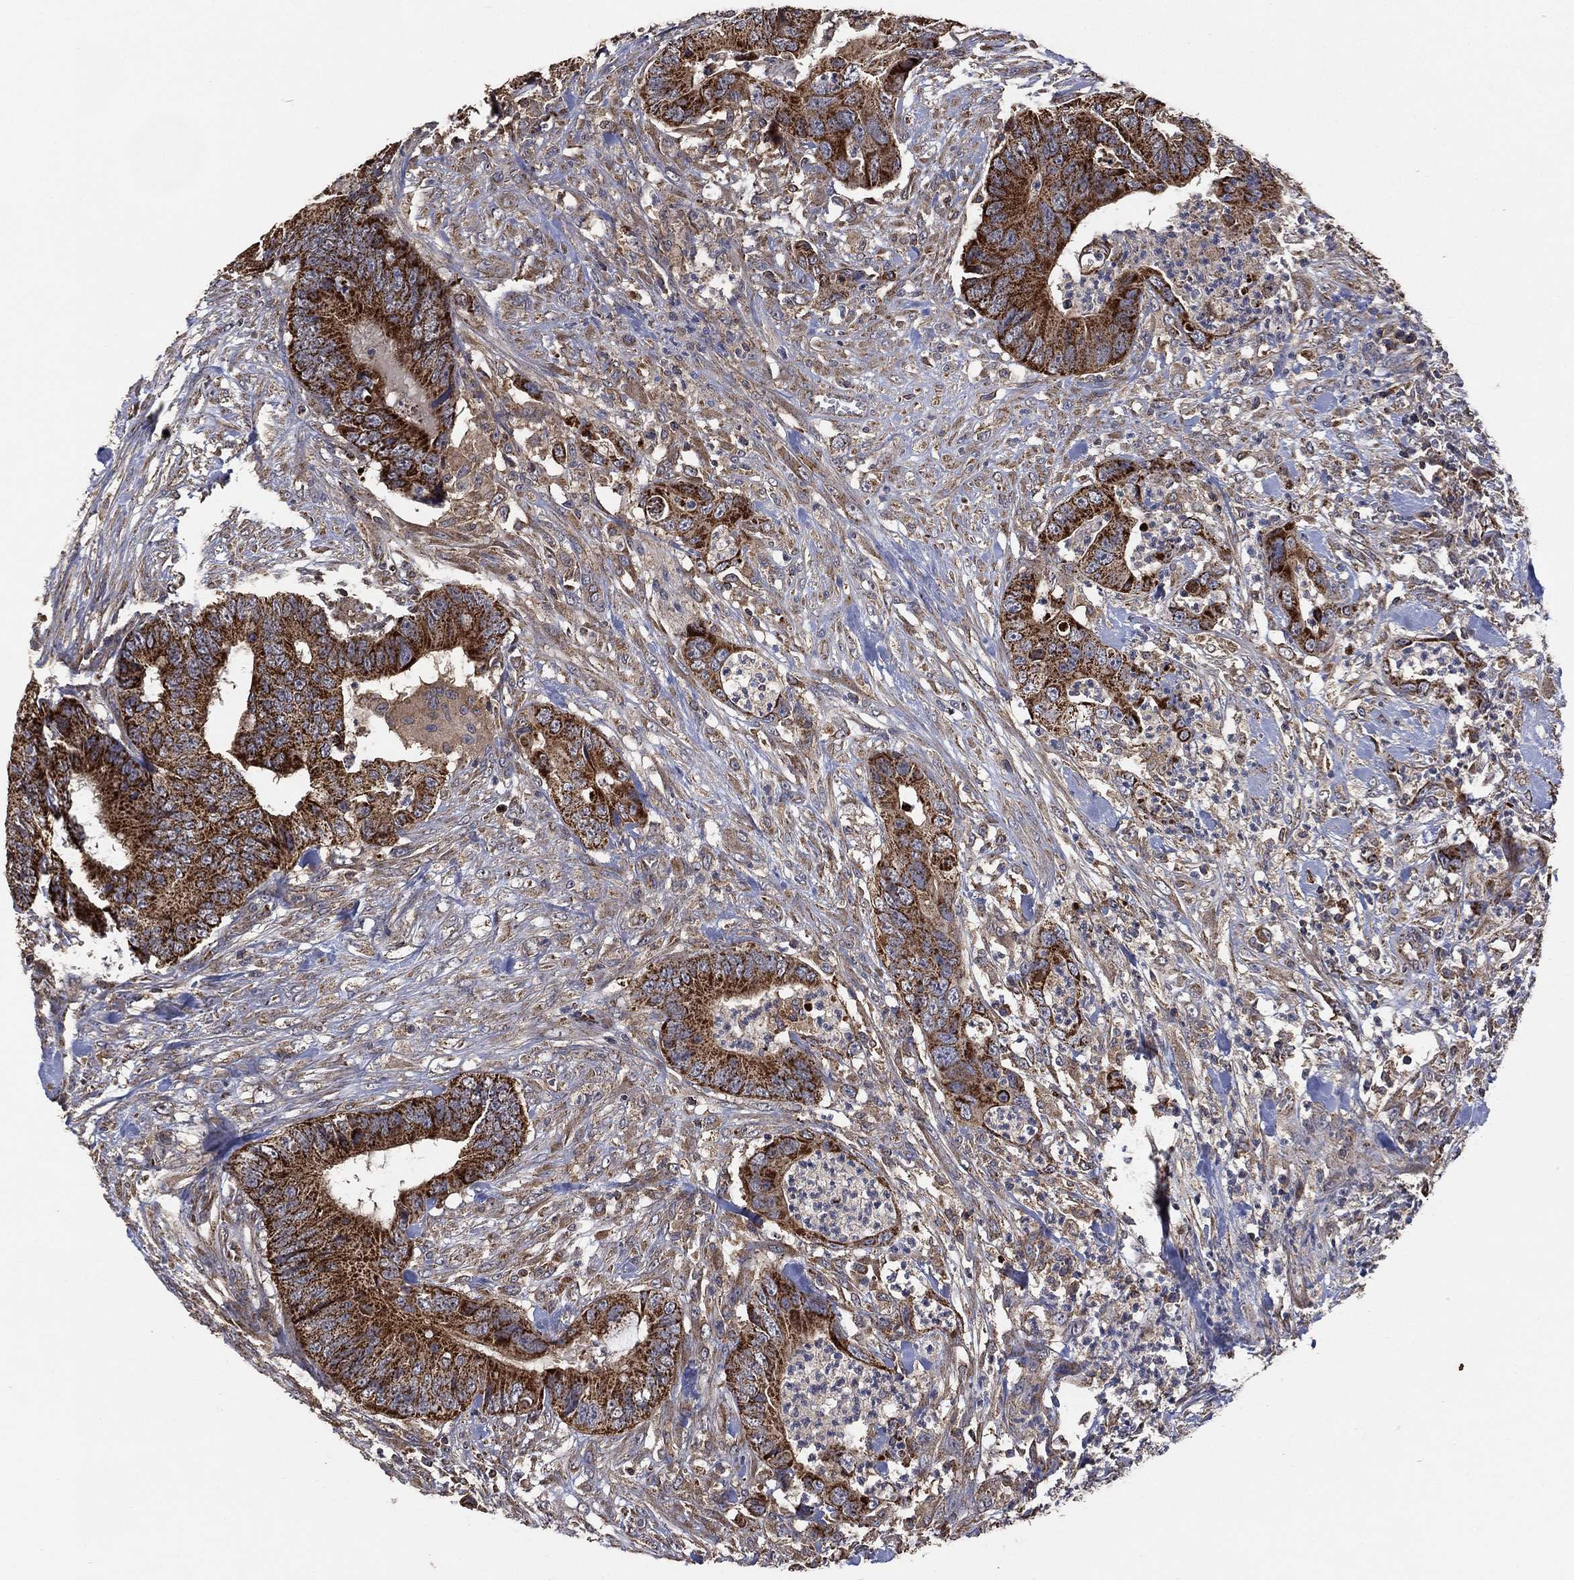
{"staining": {"intensity": "strong", "quantity": "25%-75%", "location": "cytoplasmic/membranous"}, "tissue": "colorectal cancer", "cell_type": "Tumor cells", "image_type": "cancer", "snomed": [{"axis": "morphology", "description": "Adenocarcinoma, NOS"}, {"axis": "topography", "description": "Colon"}], "caption": "Immunohistochemical staining of colorectal cancer displays high levels of strong cytoplasmic/membranous protein expression in about 25%-75% of tumor cells.", "gene": "LIMD1", "patient": {"sex": "male", "age": 84}}